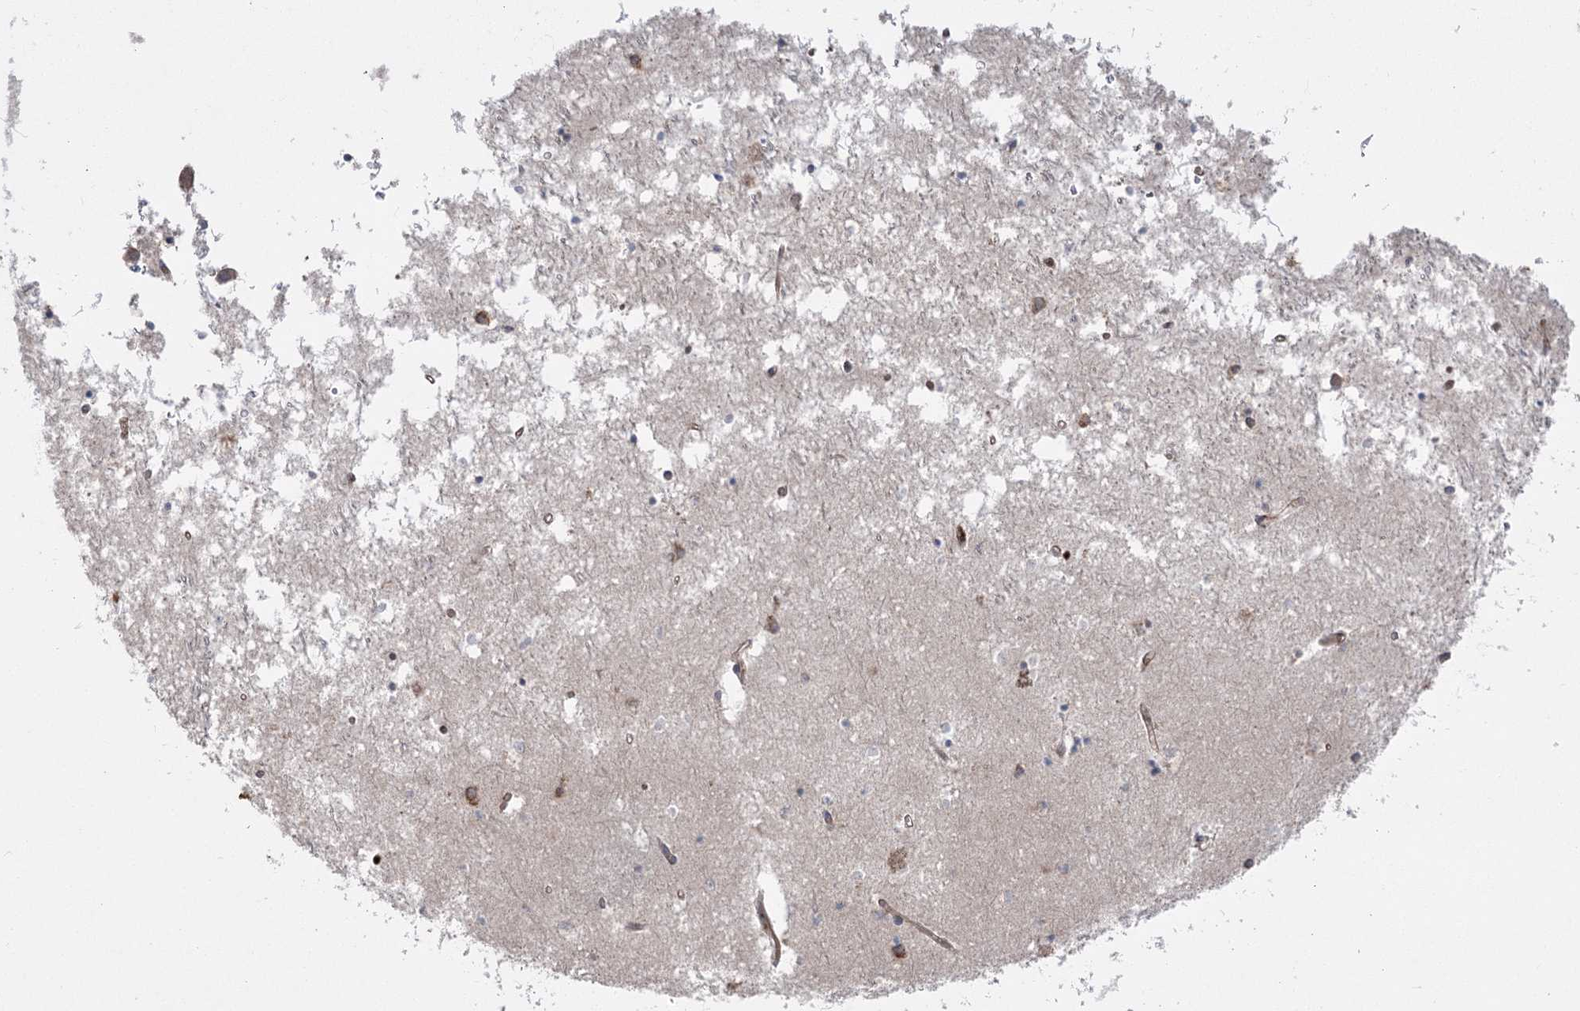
{"staining": {"intensity": "moderate", "quantity": "25%-75%", "location": "cytoplasmic/membranous"}, "tissue": "hippocampus", "cell_type": "Glial cells", "image_type": "normal", "snomed": [{"axis": "morphology", "description": "Normal tissue, NOS"}, {"axis": "topography", "description": "Hippocampus"}], "caption": "Immunohistochemistry staining of benign hippocampus, which demonstrates medium levels of moderate cytoplasmic/membranous staining in approximately 25%-75% of glial cells indicating moderate cytoplasmic/membranous protein staining. The staining was performed using DAB (3,3'-diaminobenzidine) (brown) for protein detection and nuclei were counterstained in hematoxylin (blue).", "gene": "PLEKHA5", "patient": {"sex": "male", "age": 70}}